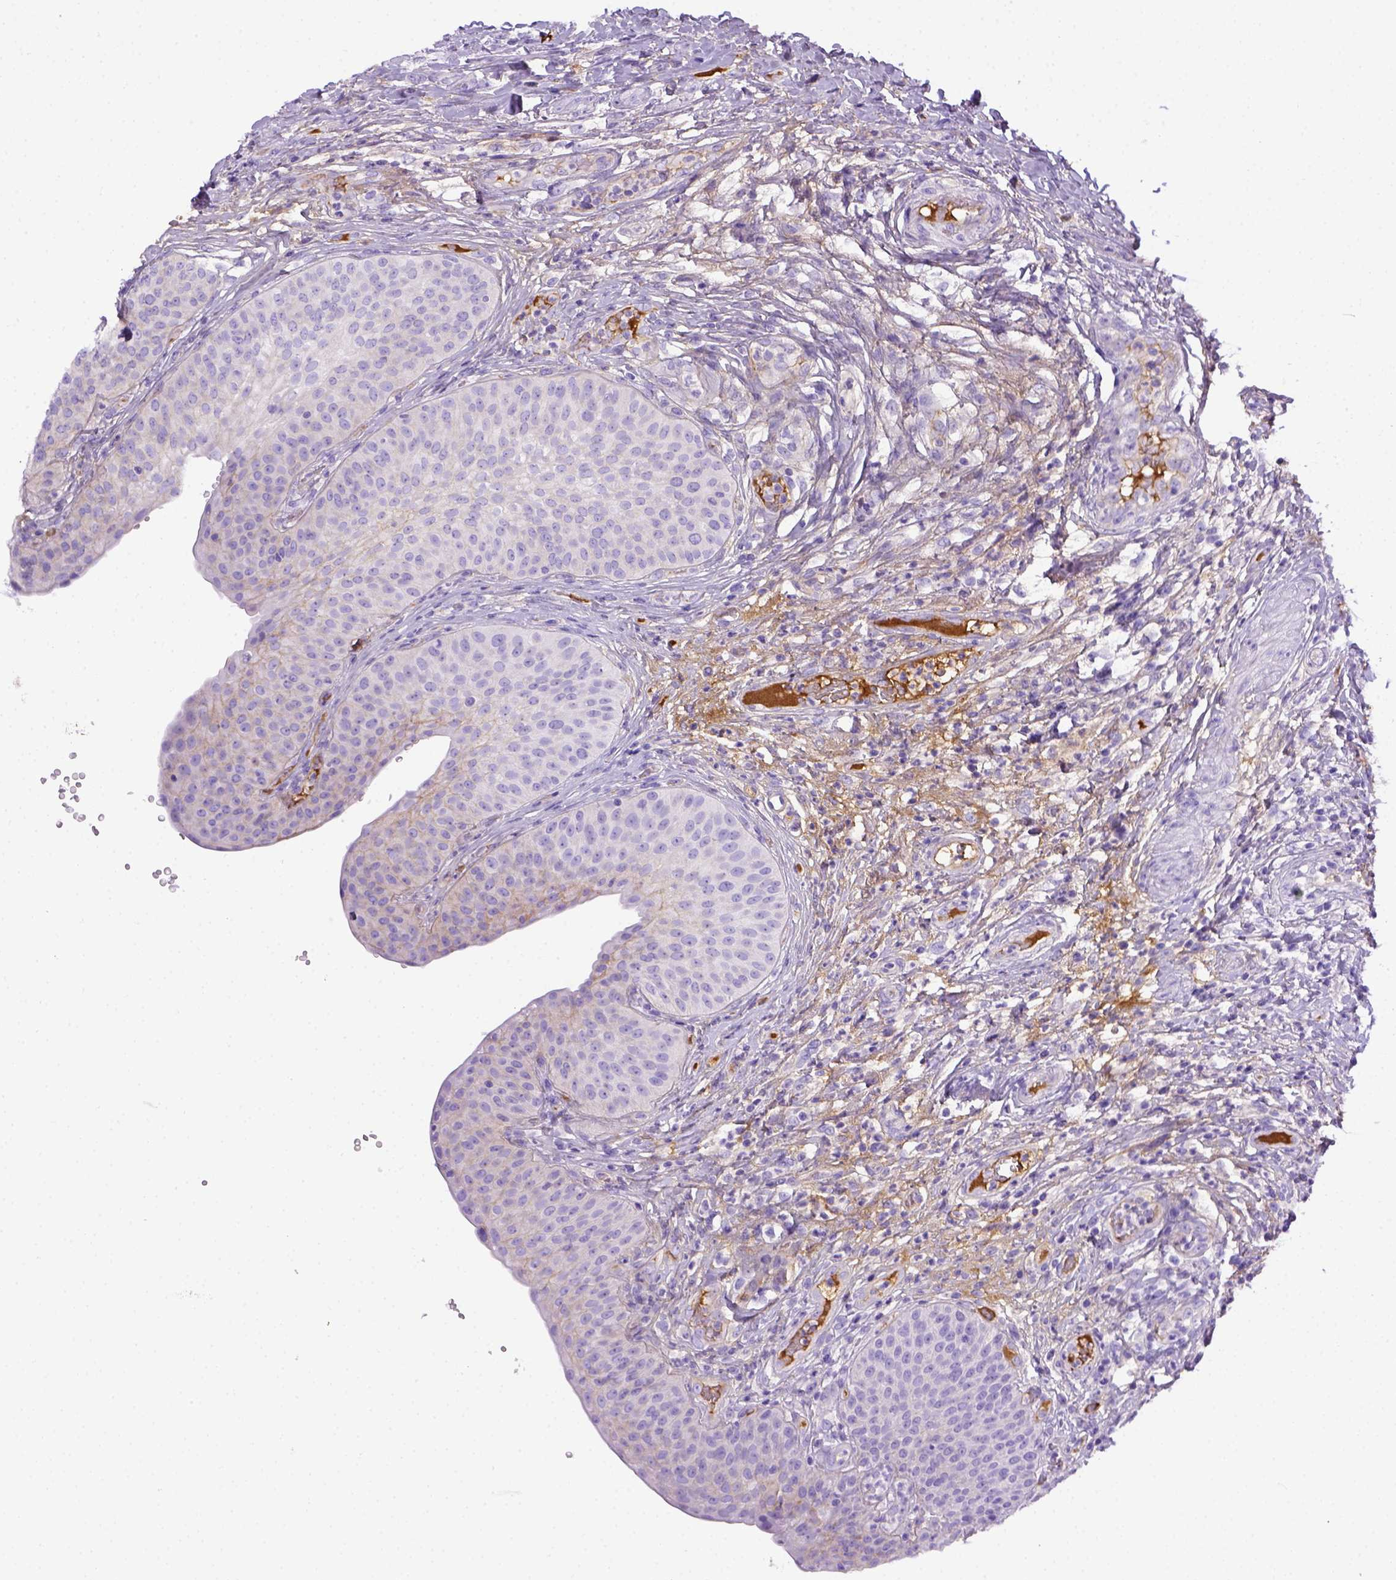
{"staining": {"intensity": "weak", "quantity": "<25%", "location": "cytoplasmic/membranous"}, "tissue": "urinary bladder", "cell_type": "Urothelial cells", "image_type": "normal", "snomed": [{"axis": "morphology", "description": "Normal tissue, NOS"}, {"axis": "topography", "description": "Urinary bladder"}], "caption": "DAB immunohistochemical staining of unremarkable urinary bladder exhibits no significant expression in urothelial cells.", "gene": "ITIH4", "patient": {"sex": "male", "age": 66}}